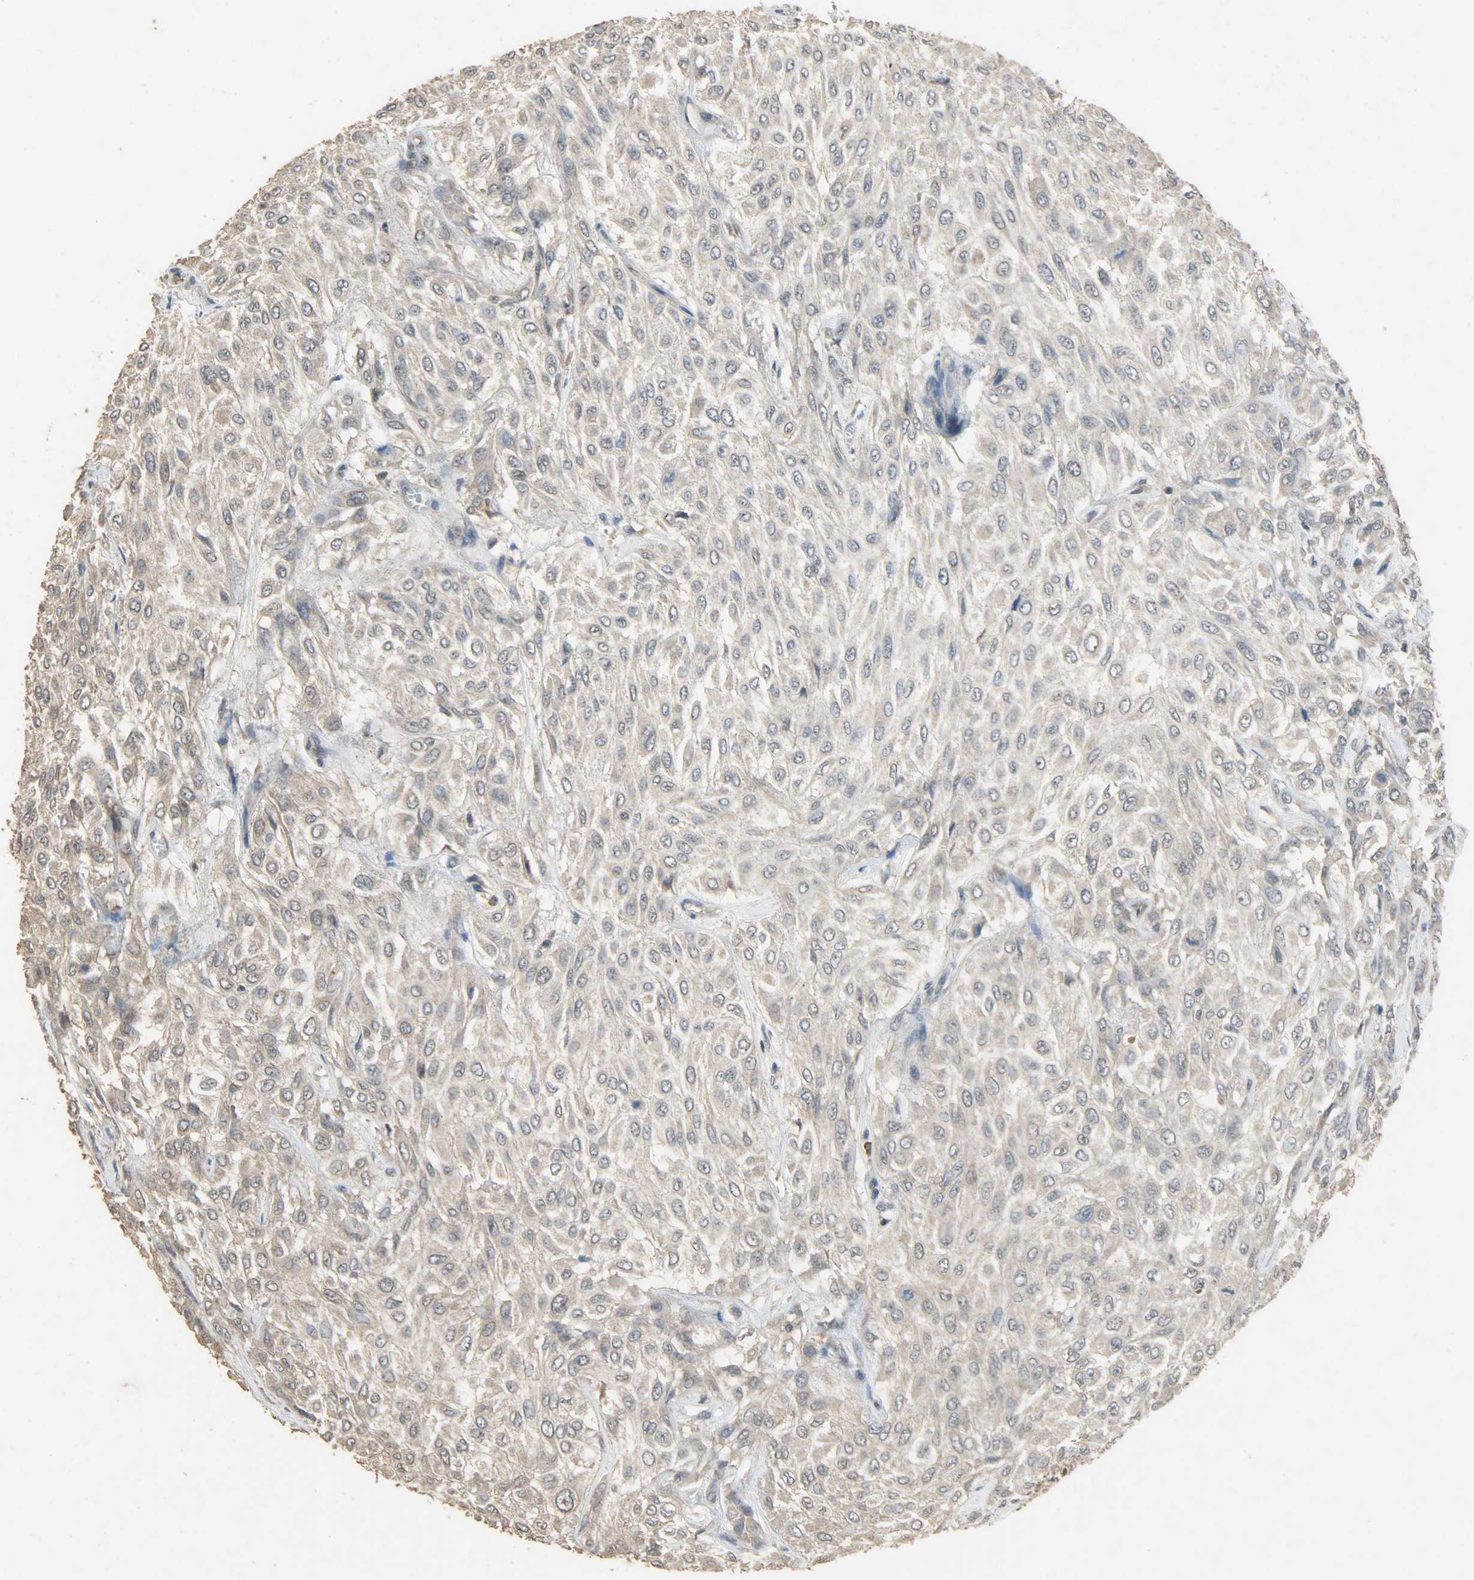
{"staining": {"intensity": "weak", "quantity": ">75%", "location": "cytoplasmic/membranous"}, "tissue": "urothelial cancer", "cell_type": "Tumor cells", "image_type": "cancer", "snomed": [{"axis": "morphology", "description": "Urothelial carcinoma, High grade"}, {"axis": "topography", "description": "Urinary bladder"}], "caption": "Immunohistochemical staining of human urothelial carcinoma (high-grade) reveals low levels of weak cytoplasmic/membranous protein expression in approximately >75% of tumor cells. (DAB (3,3'-diaminobenzidine) IHC, brown staining for protein, blue staining for nuclei).", "gene": "CDKN2C", "patient": {"sex": "male", "age": 57}}